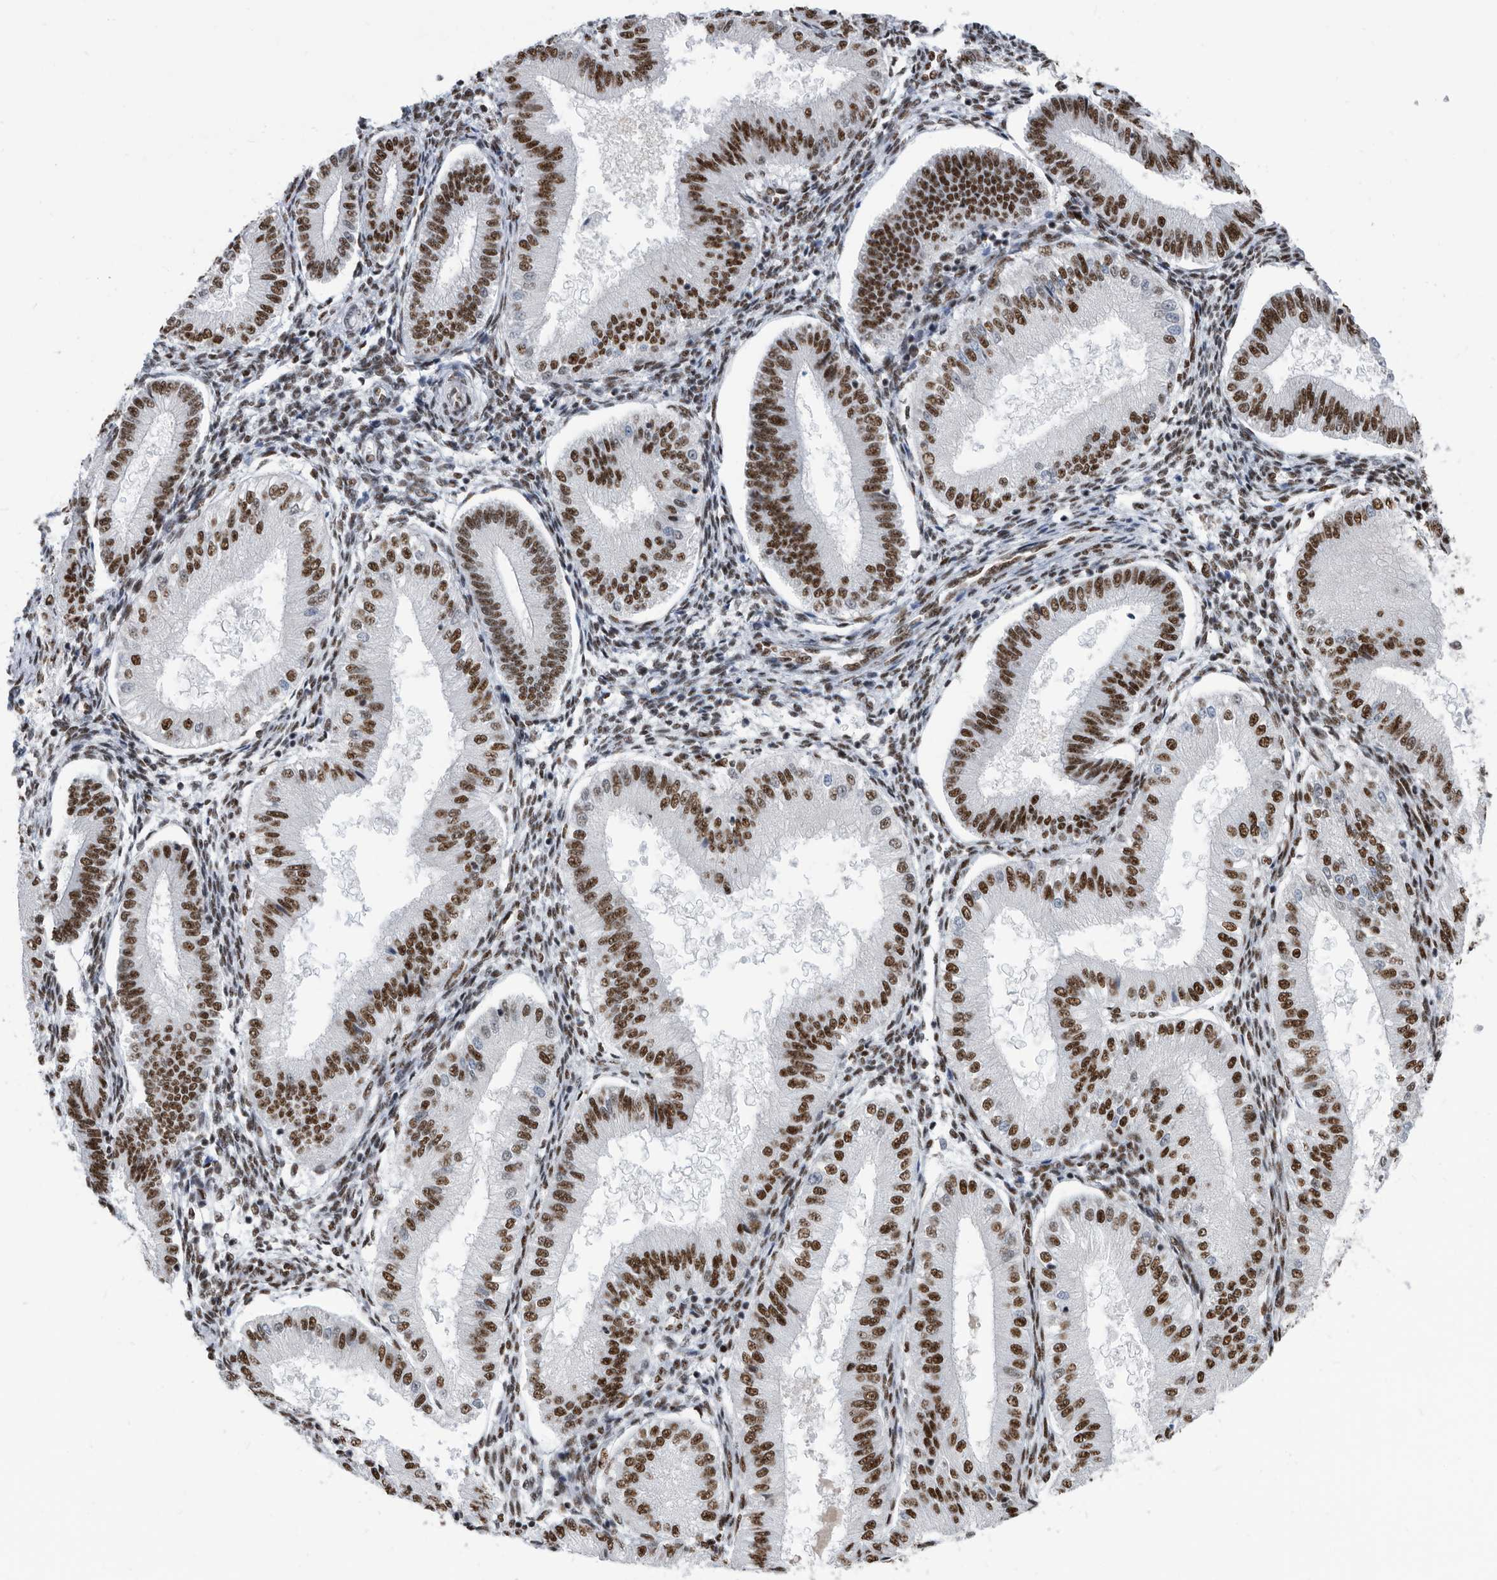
{"staining": {"intensity": "moderate", "quantity": ">75%", "location": "nuclear"}, "tissue": "endometrium", "cell_type": "Cells in endometrial stroma", "image_type": "normal", "snomed": [{"axis": "morphology", "description": "Normal tissue, NOS"}, {"axis": "topography", "description": "Endometrium"}], "caption": "The micrograph displays staining of unremarkable endometrium, revealing moderate nuclear protein positivity (brown color) within cells in endometrial stroma. (DAB IHC, brown staining for protein, blue staining for nuclei).", "gene": "SF3A1", "patient": {"sex": "female", "age": 39}}